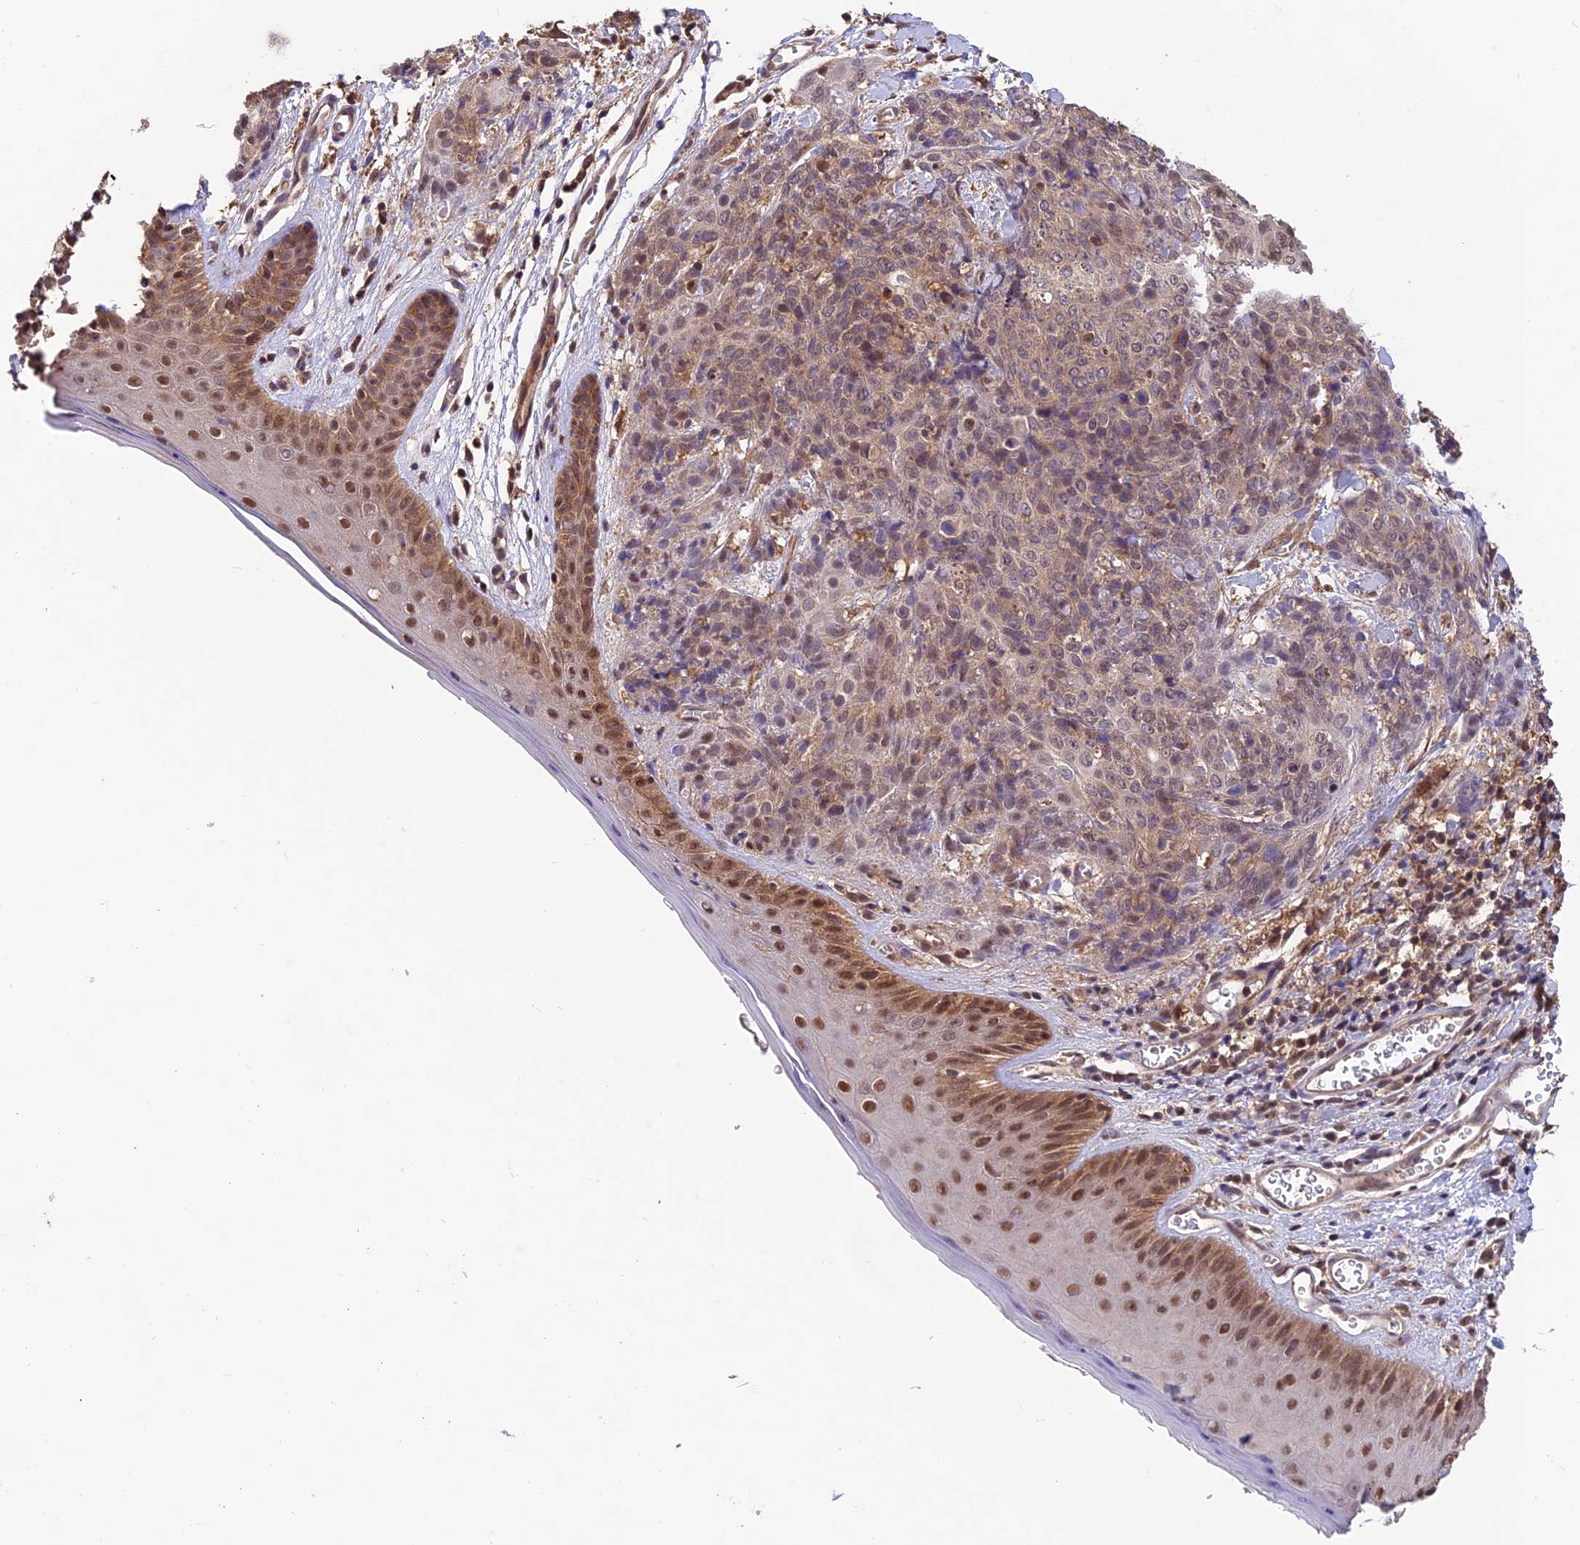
{"staining": {"intensity": "weak", "quantity": ">75%", "location": "cytoplasmic/membranous,nuclear"}, "tissue": "skin cancer", "cell_type": "Tumor cells", "image_type": "cancer", "snomed": [{"axis": "morphology", "description": "Squamous cell carcinoma, NOS"}, {"axis": "topography", "description": "Skin"}, {"axis": "topography", "description": "Vulva"}], "caption": "Skin cancer (squamous cell carcinoma) stained for a protein shows weak cytoplasmic/membranous and nuclear positivity in tumor cells. (DAB IHC, brown staining for protein, blue staining for nuclei).", "gene": "PSMB3", "patient": {"sex": "female", "age": 85}}